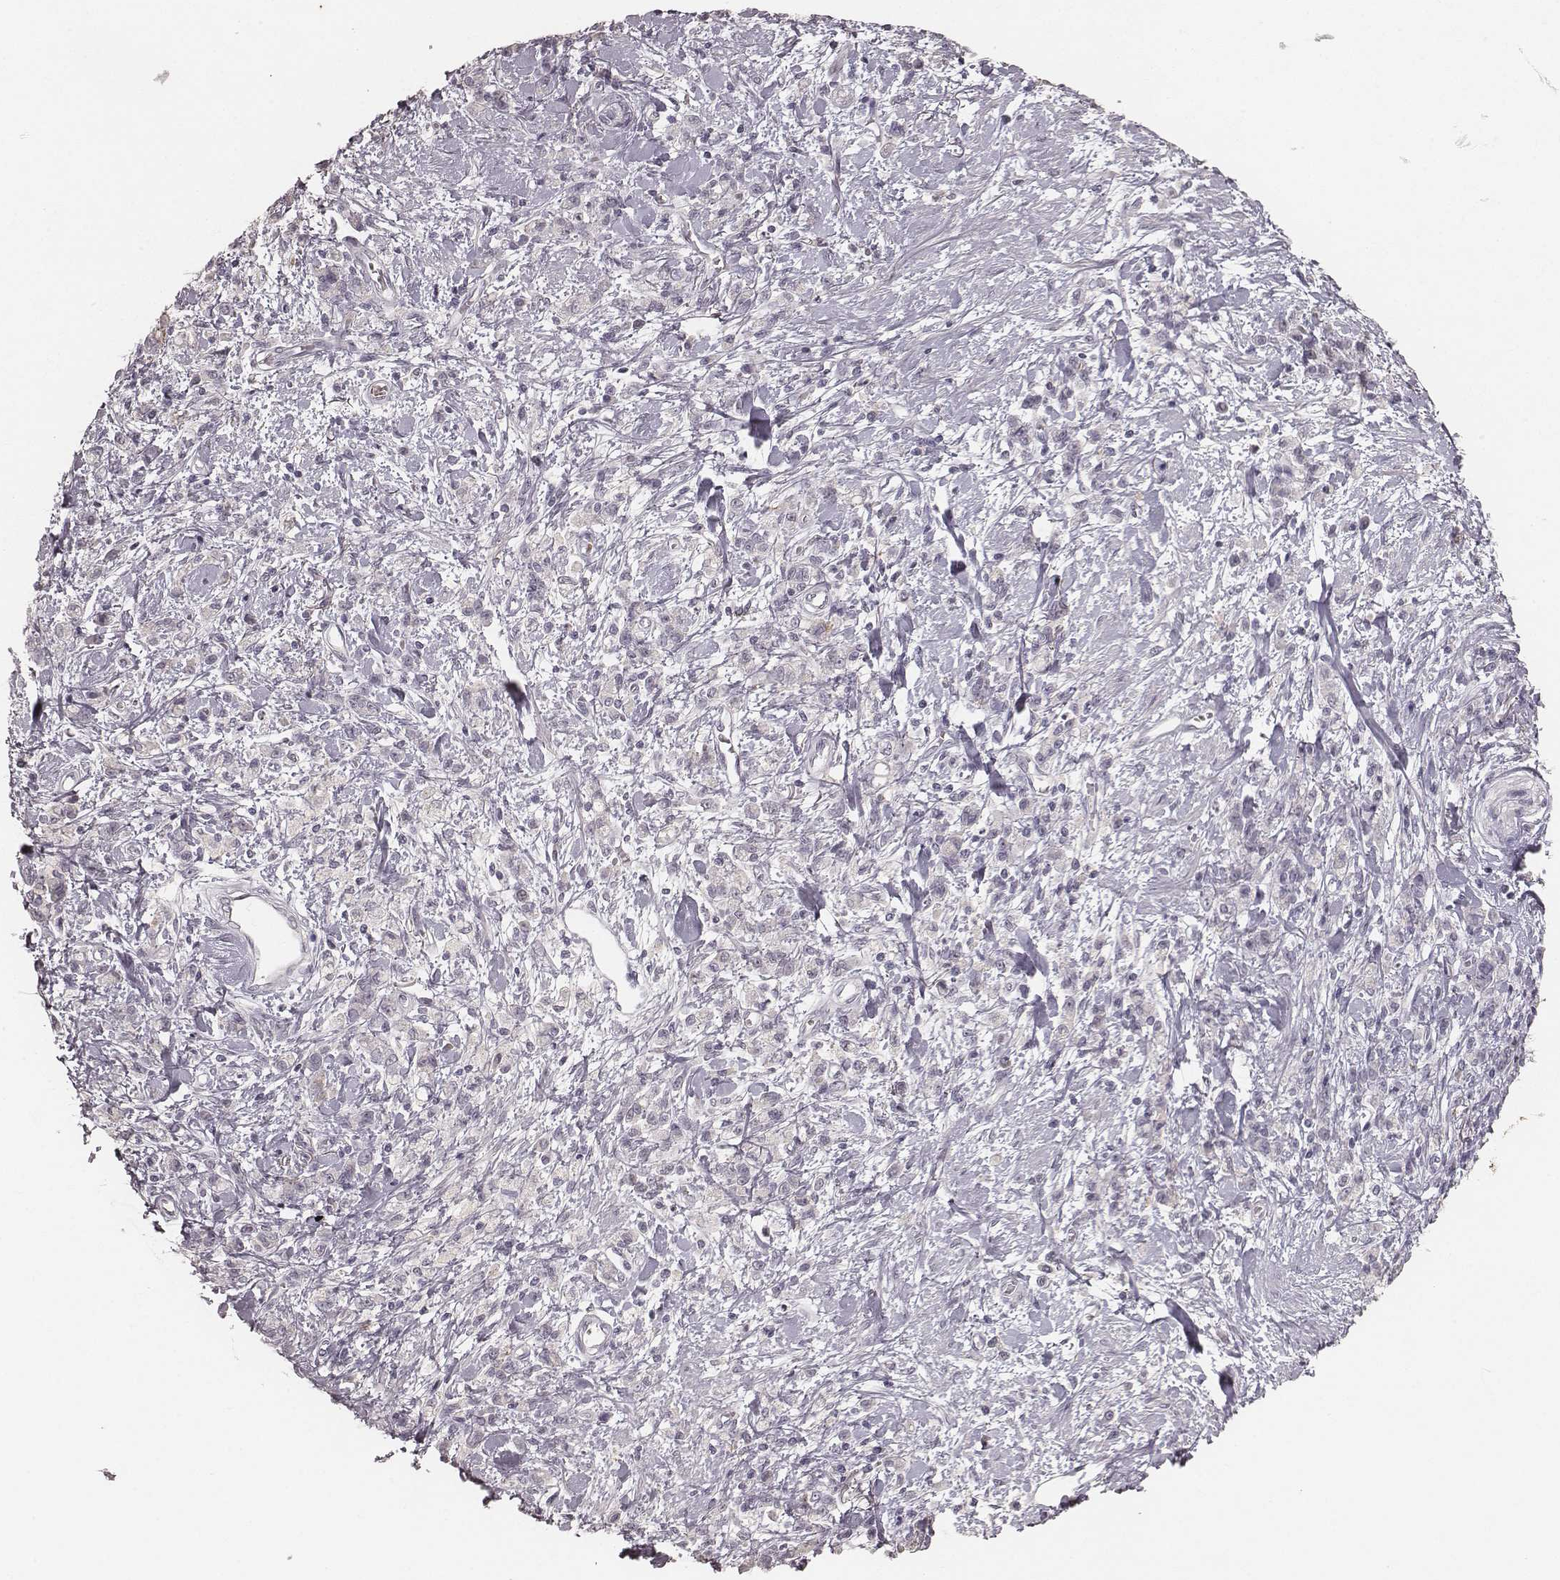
{"staining": {"intensity": "negative", "quantity": "none", "location": "none"}, "tissue": "stomach cancer", "cell_type": "Tumor cells", "image_type": "cancer", "snomed": [{"axis": "morphology", "description": "Adenocarcinoma, NOS"}, {"axis": "topography", "description": "Stomach"}], "caption": "The image shows no significant expression in tumor cells of stomach cancer (adenocarcinoma). (DAB immunohistochemistry (IHC), high magnification).", "gene": "MADCAM1", "patient": {"sex": "male", "age": 77}}